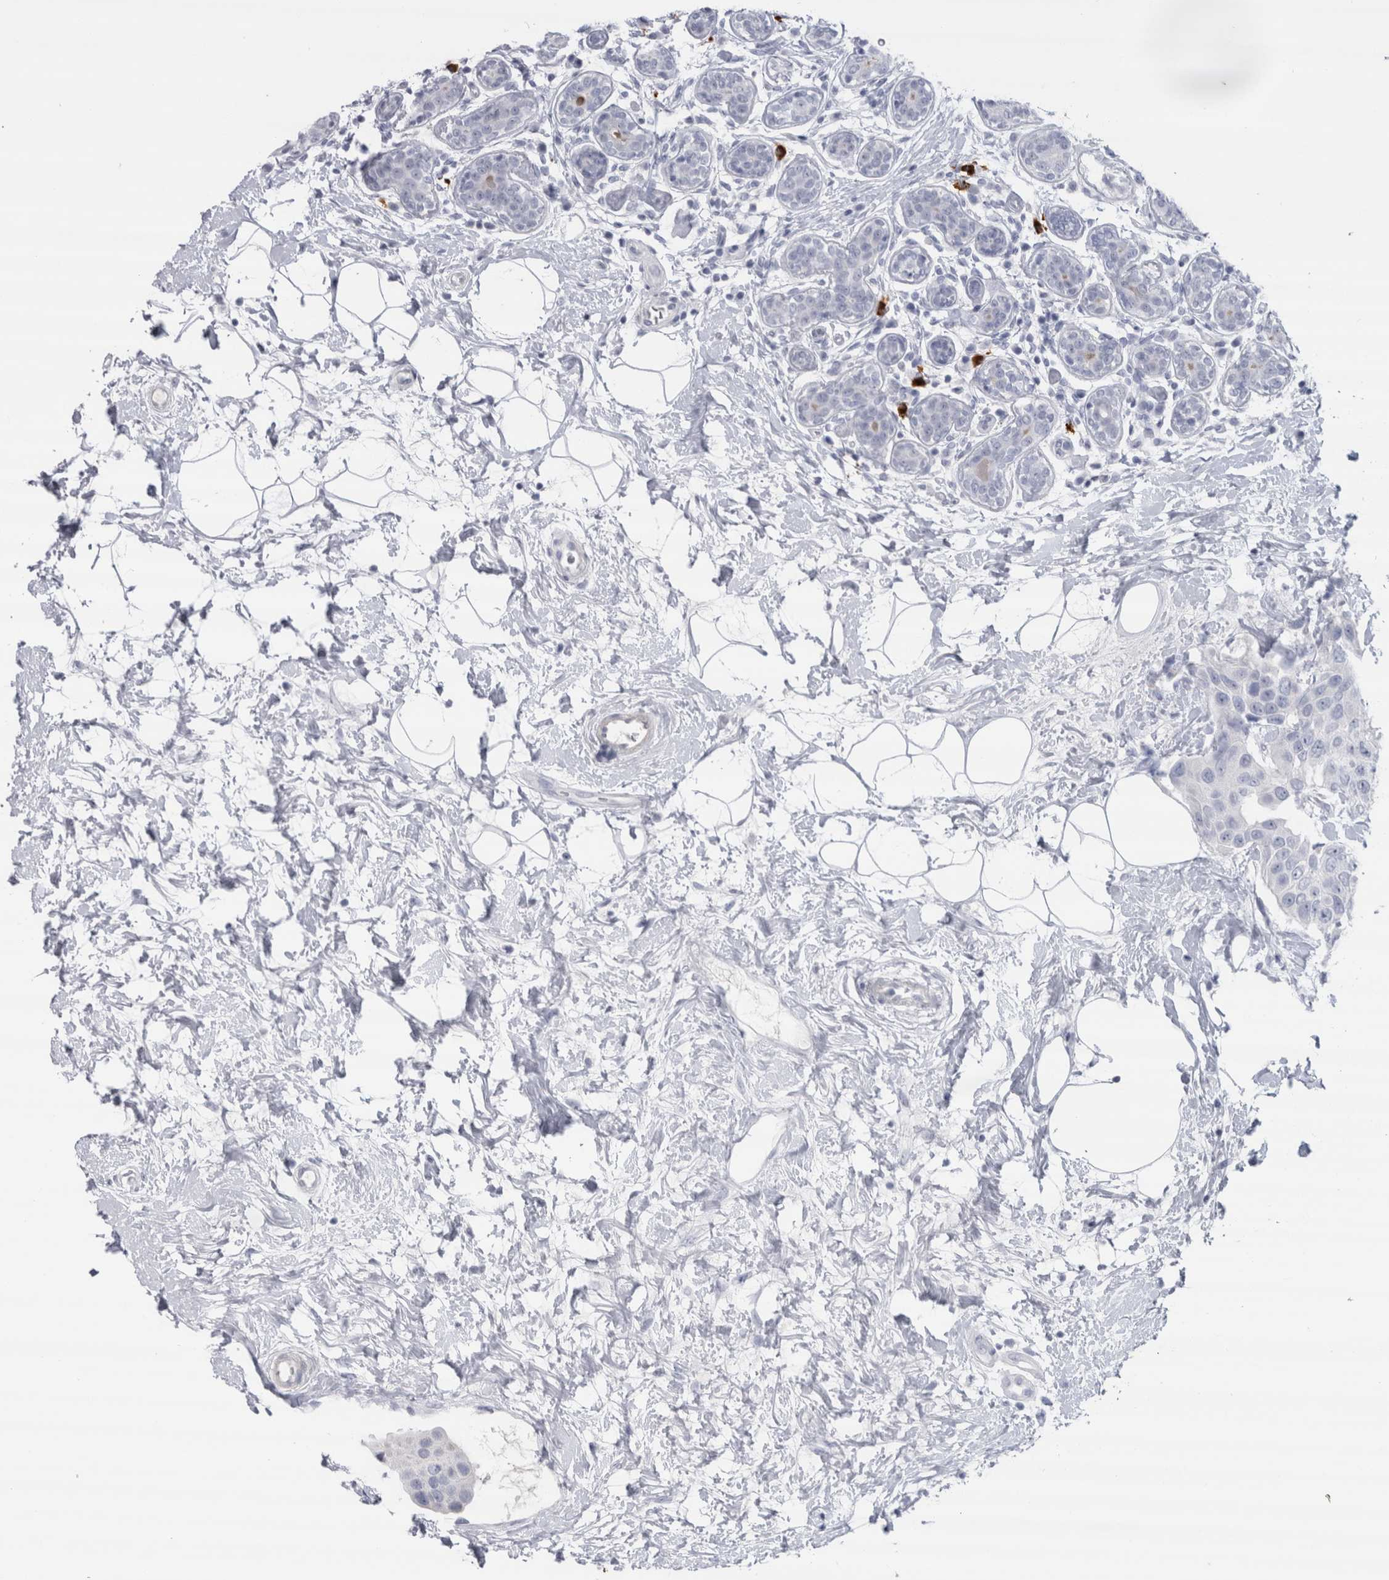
{"staining": {"intensity": "negative", "quantity": "none", "location": "none"}, "tissue": "breast cancer", "cell_type": "Tumor cells", "image_type": "cancer", "snomed": [{"axis": "morphology", "description": "Normal tissue, NOS"}, {"axis": "morphology", "description": "Duct carcinoma"}, {"axis": "topography", "description": "Breast"}], "caption": "A high-resolution photomicrograph shows immunohistochemistry (IHC) staining of breast intraductal carcinoma, which reveals no significant staining in tumor cells.", "gene": "CDH17", "patient": {"sex": "female", "age": 39}}